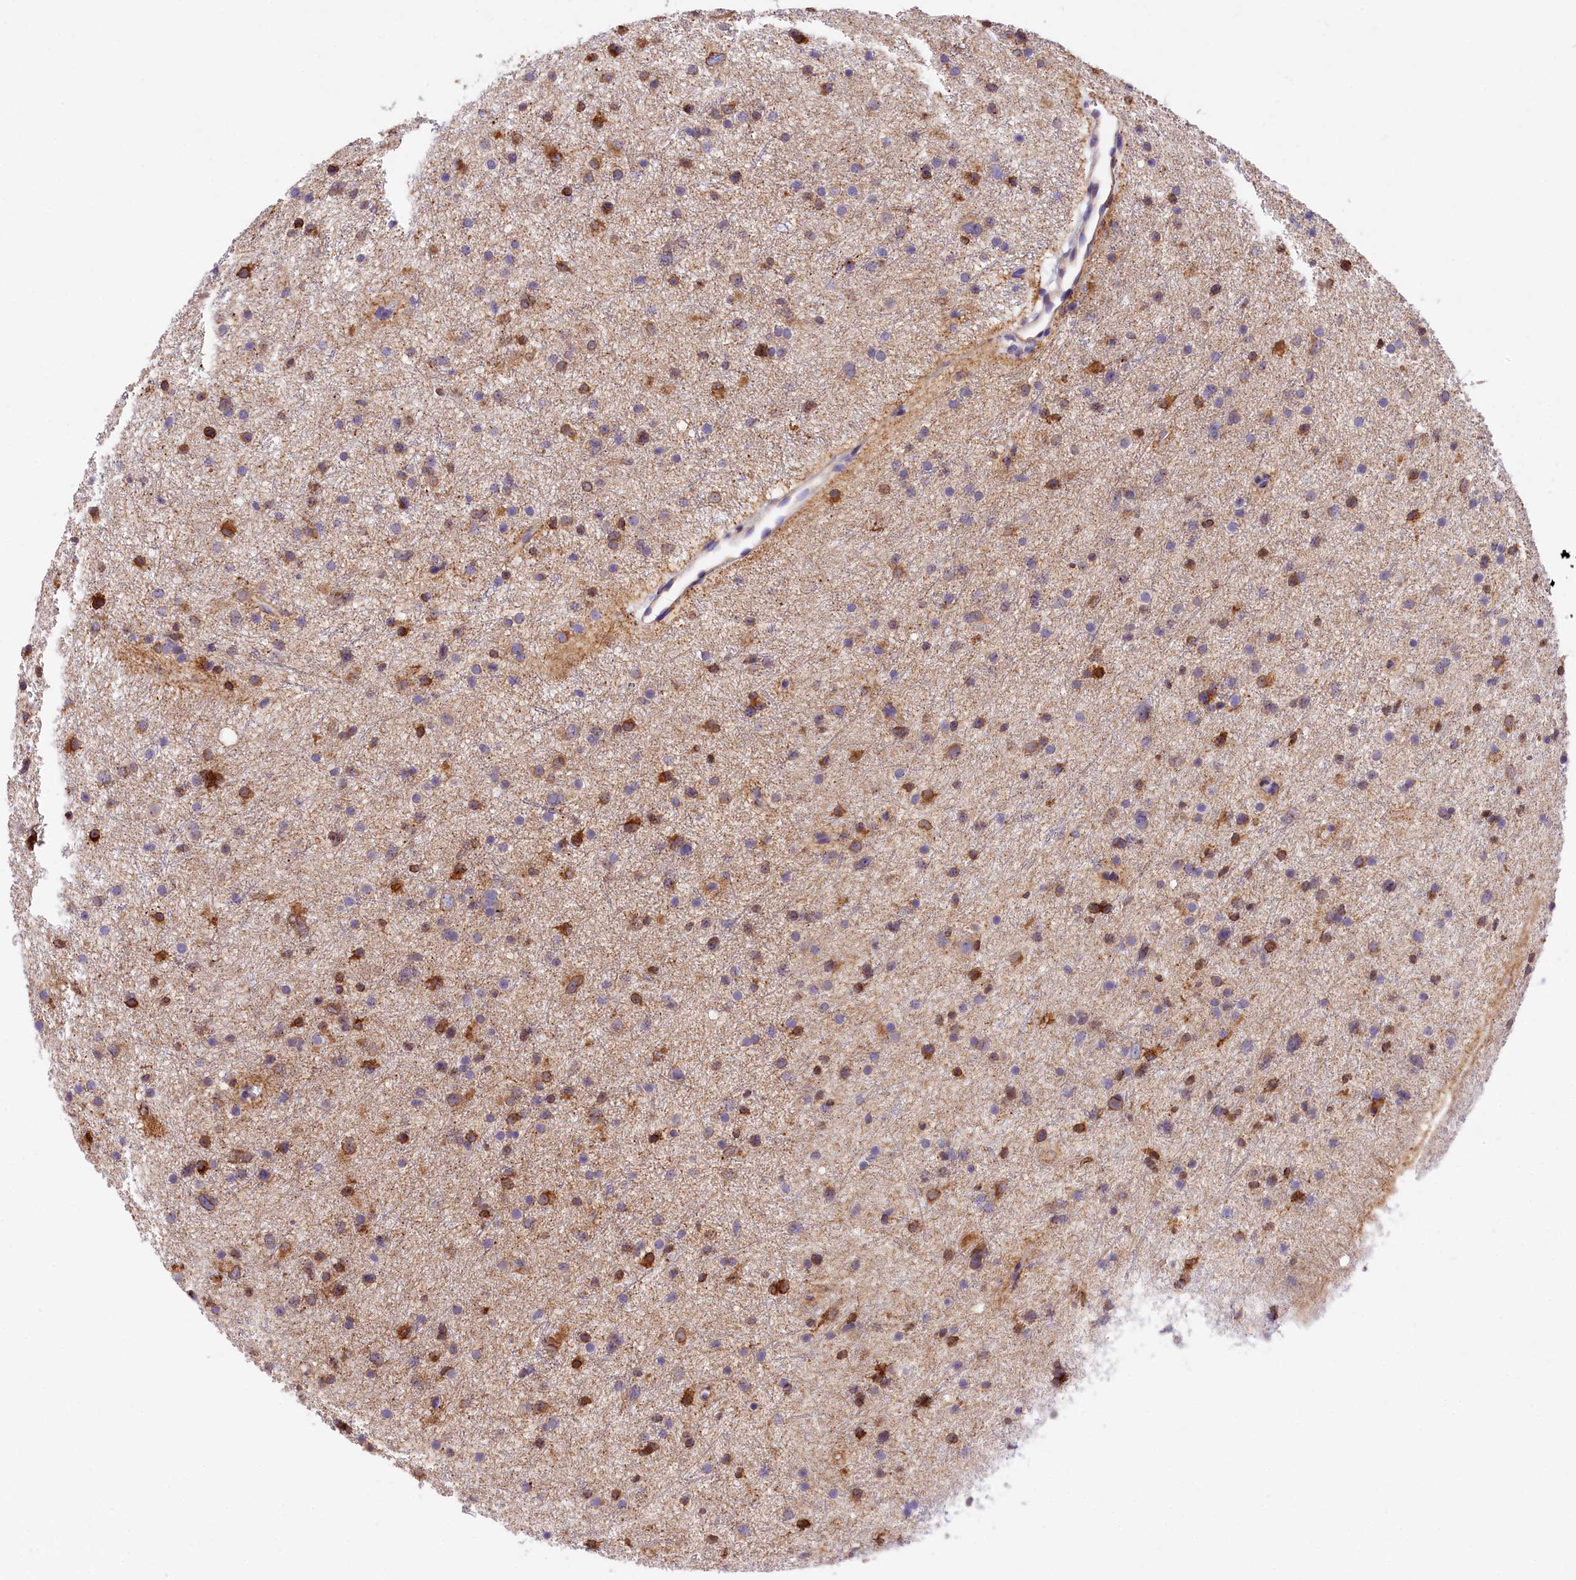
{"staining": {"intensity": "moderate", "quantity": "25%-75%", "location": "cytoplasmic/membranous"}, "tissue": "glioma", "cell_type": "Tumor cells", "image_type": "cancer", "snomed": [{"axis": "morphology", "description": "Glioma, malignant, Low grade"}, {"axis": "topography", "description": "Cerebral cortex"}], "caption": "IHC (DAB (3,3'-diaminobenzidine)) staining of glioma exhibits moderate cytoplasmic/membranous protein staining in approximately 25%-75% of tumor cells.", "gene": "ITGA1", "patient": {"sex": "female", "age": 39}}